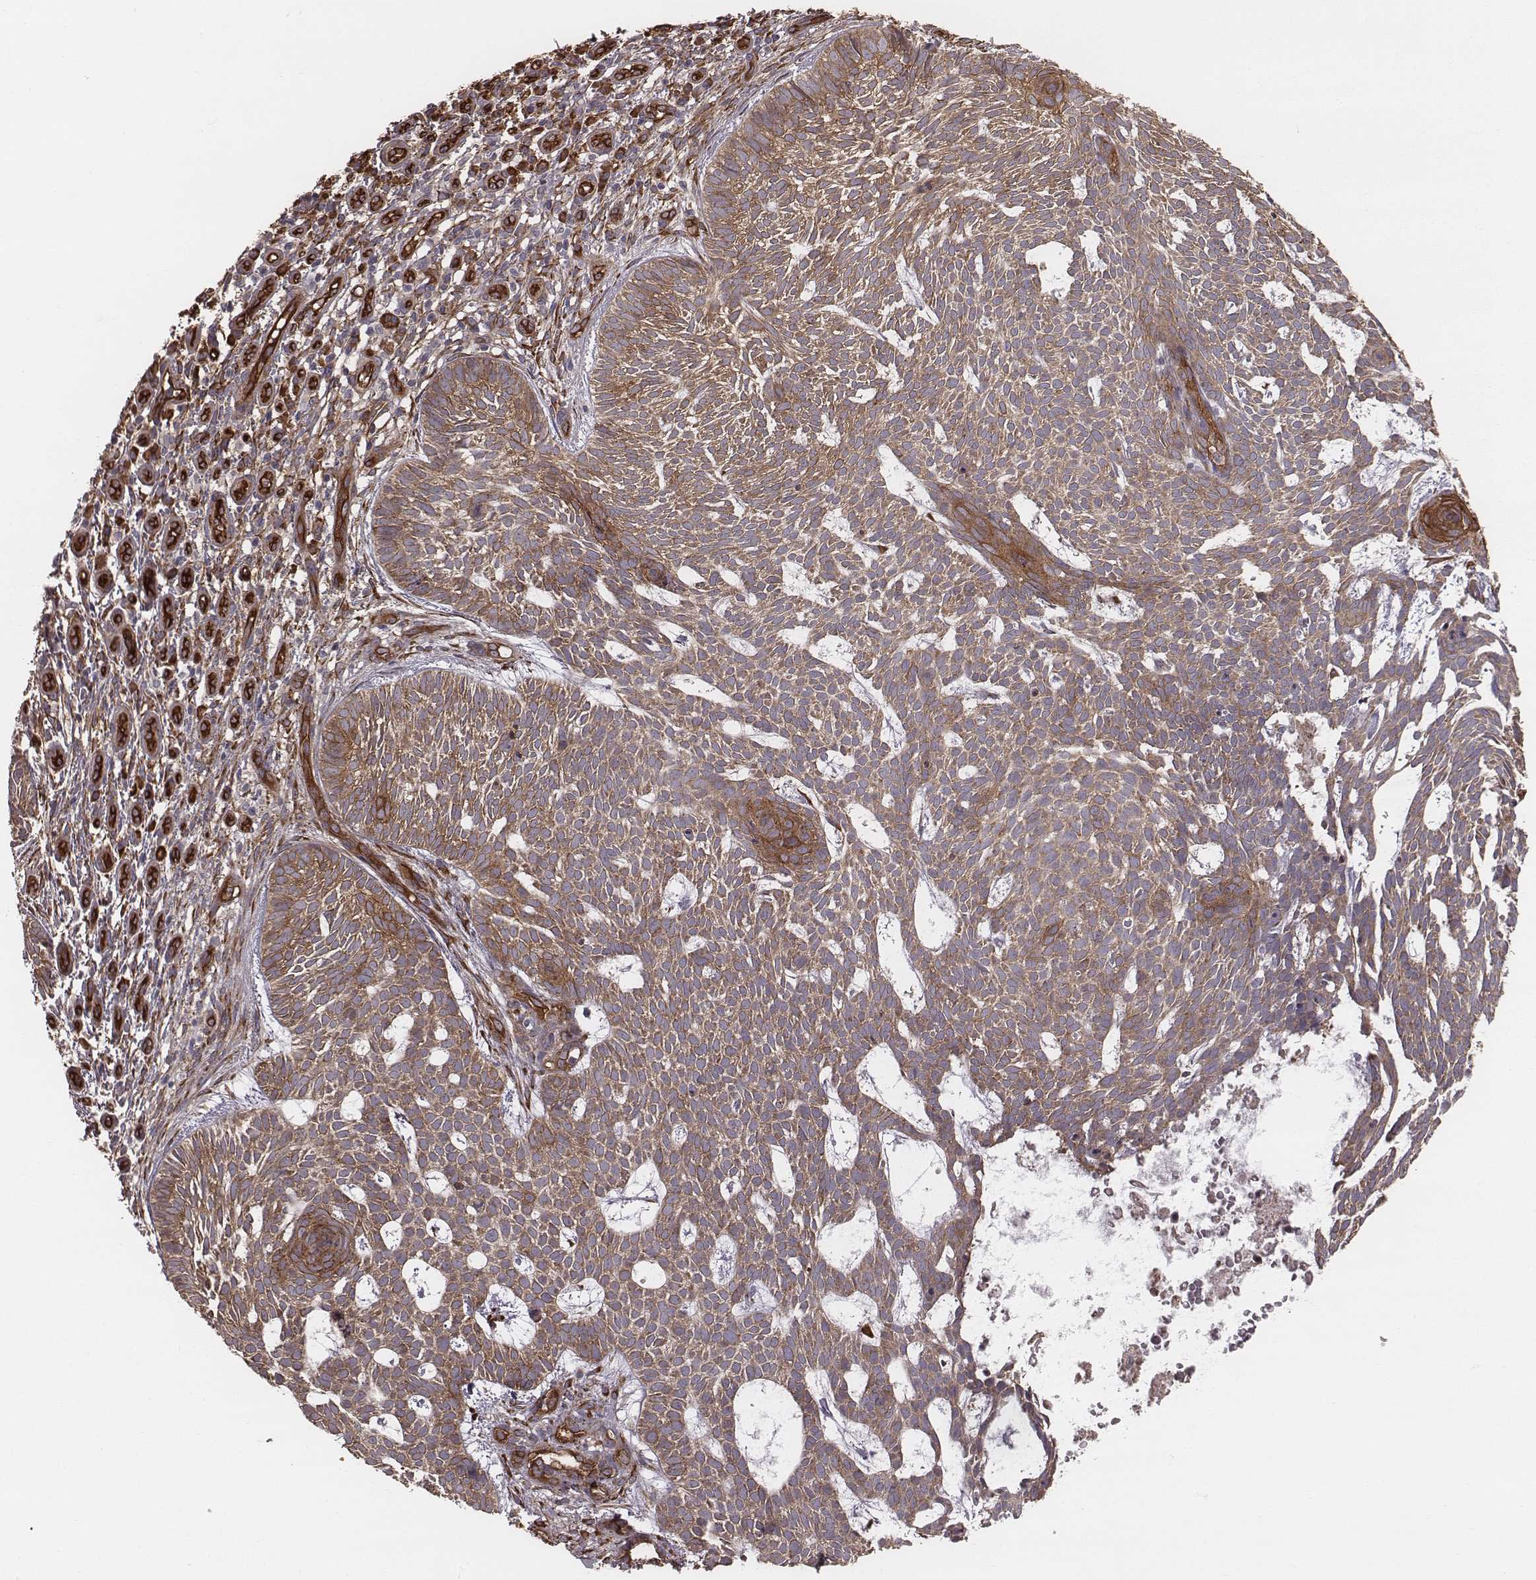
{"staining": {"intensity": "moderate", "quantity": "25%-75%", "location": "cytoplasmic/membranous"}, "tissue": "skin cancer", "cell_type": "Tumor cells", "image_type": "cancer", "snomed": [{"axis": "morphology", "description": "Basal cell carcinoma"}, {"axis": "topography", "description": "Skin"}], "caption": "Protein analysis of basal cell carcinoma (skin) tissue reveals moderate cytoplasmic/membranous positivity in approximately 25%-75% of tumor cells. Nuclei are stained in blue.", "gene": "PALMD", "patient": {"sex": "male", "age": 59}}